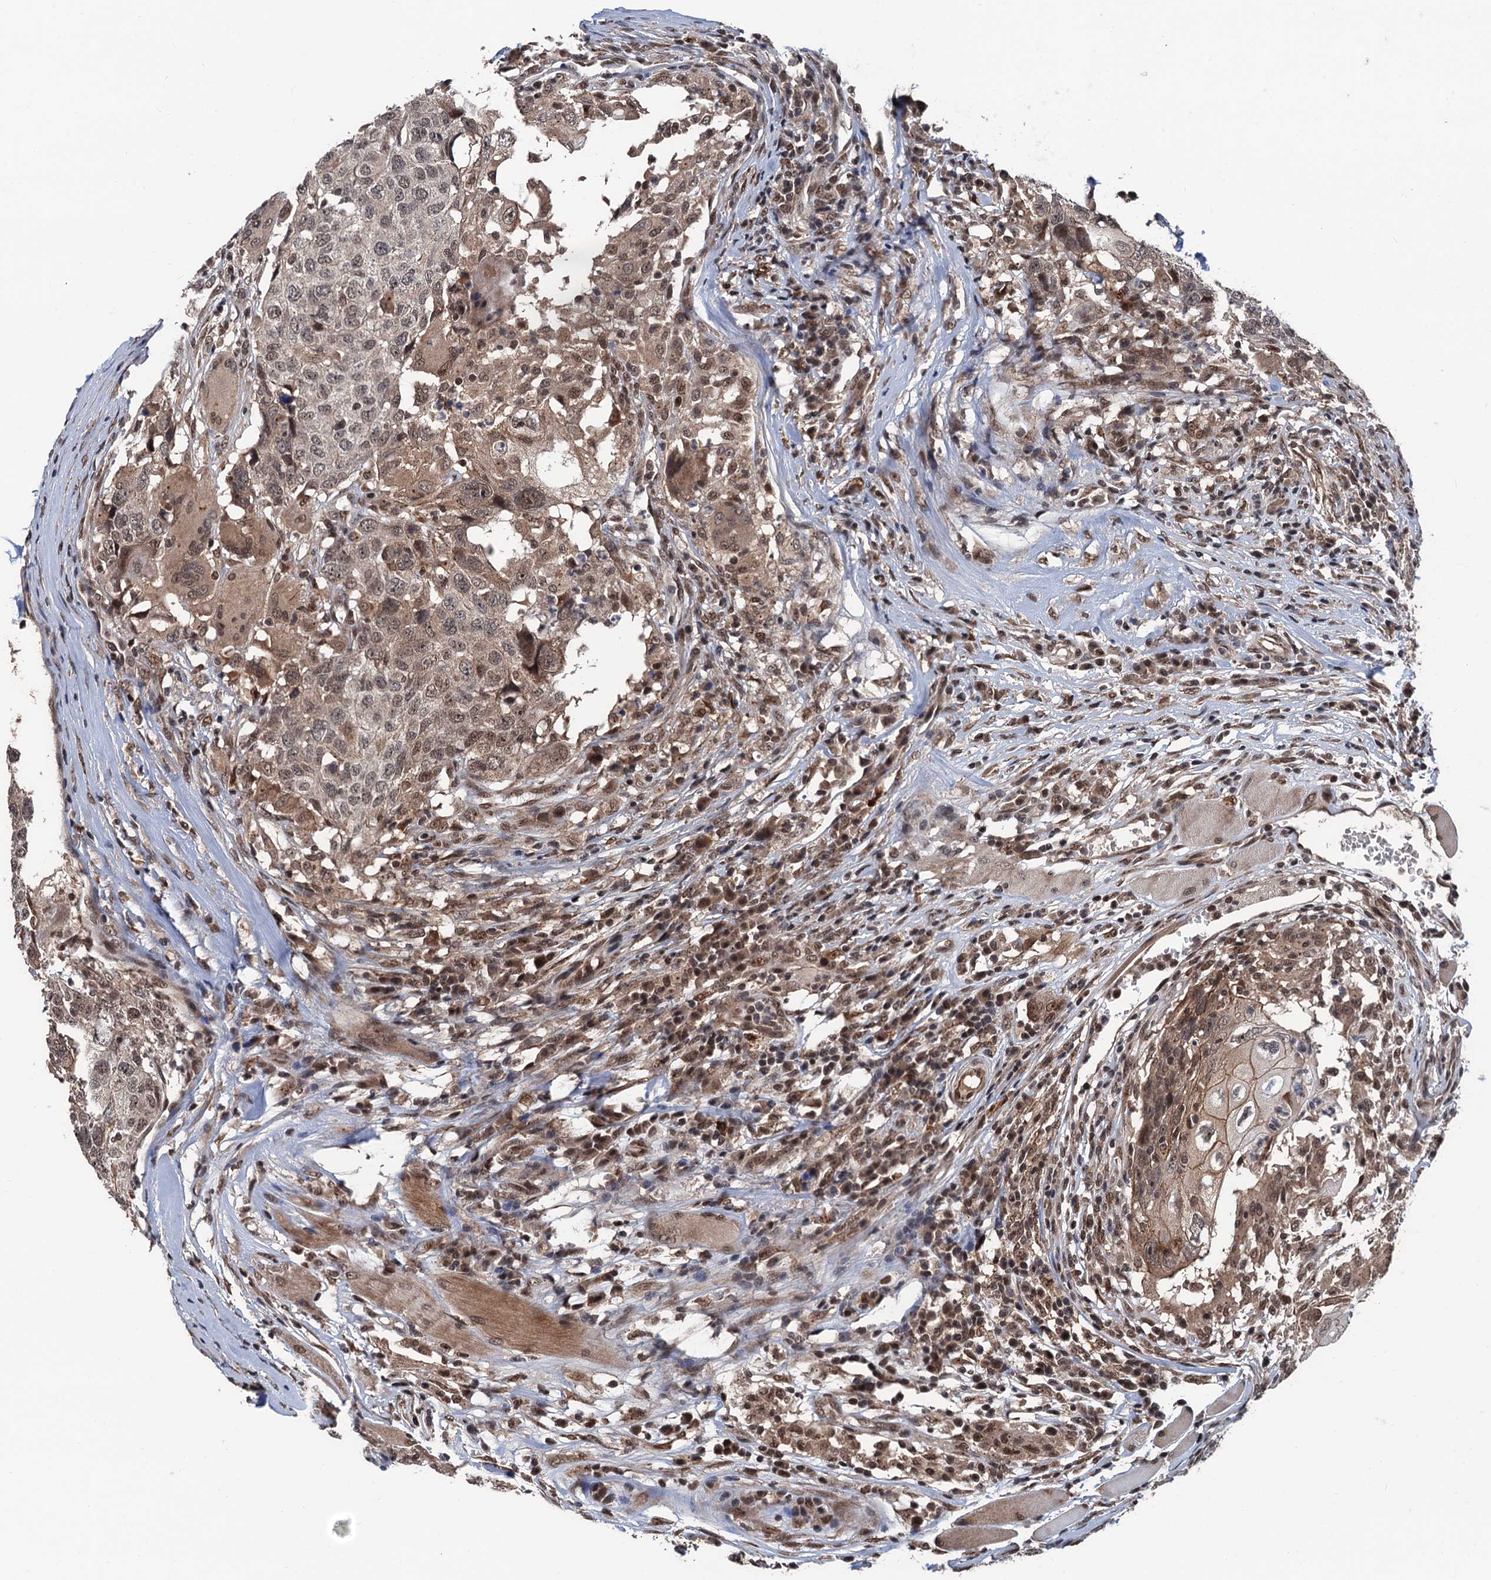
{"staining": {"intensity": "moderate", "quantity": ">75%", "location": "nuclear"}, "tissue": "head and neck cancer", "cell_type": "Tumor cells", "image_type": "cancer", "snomed": [{"axis": "morphology", "description": "Squamous cell carcinoma, NOS"}, {"axis": "topography", "description": "Head-Neck"}], "caption": "Human head and neck squamous cell carcinoma stained with a brown dye reveals moderate nuclear positive expression in about >75% of tumor cells.", "gene": "RASSF4", "patient": {"sex": "male", "age": 66}}